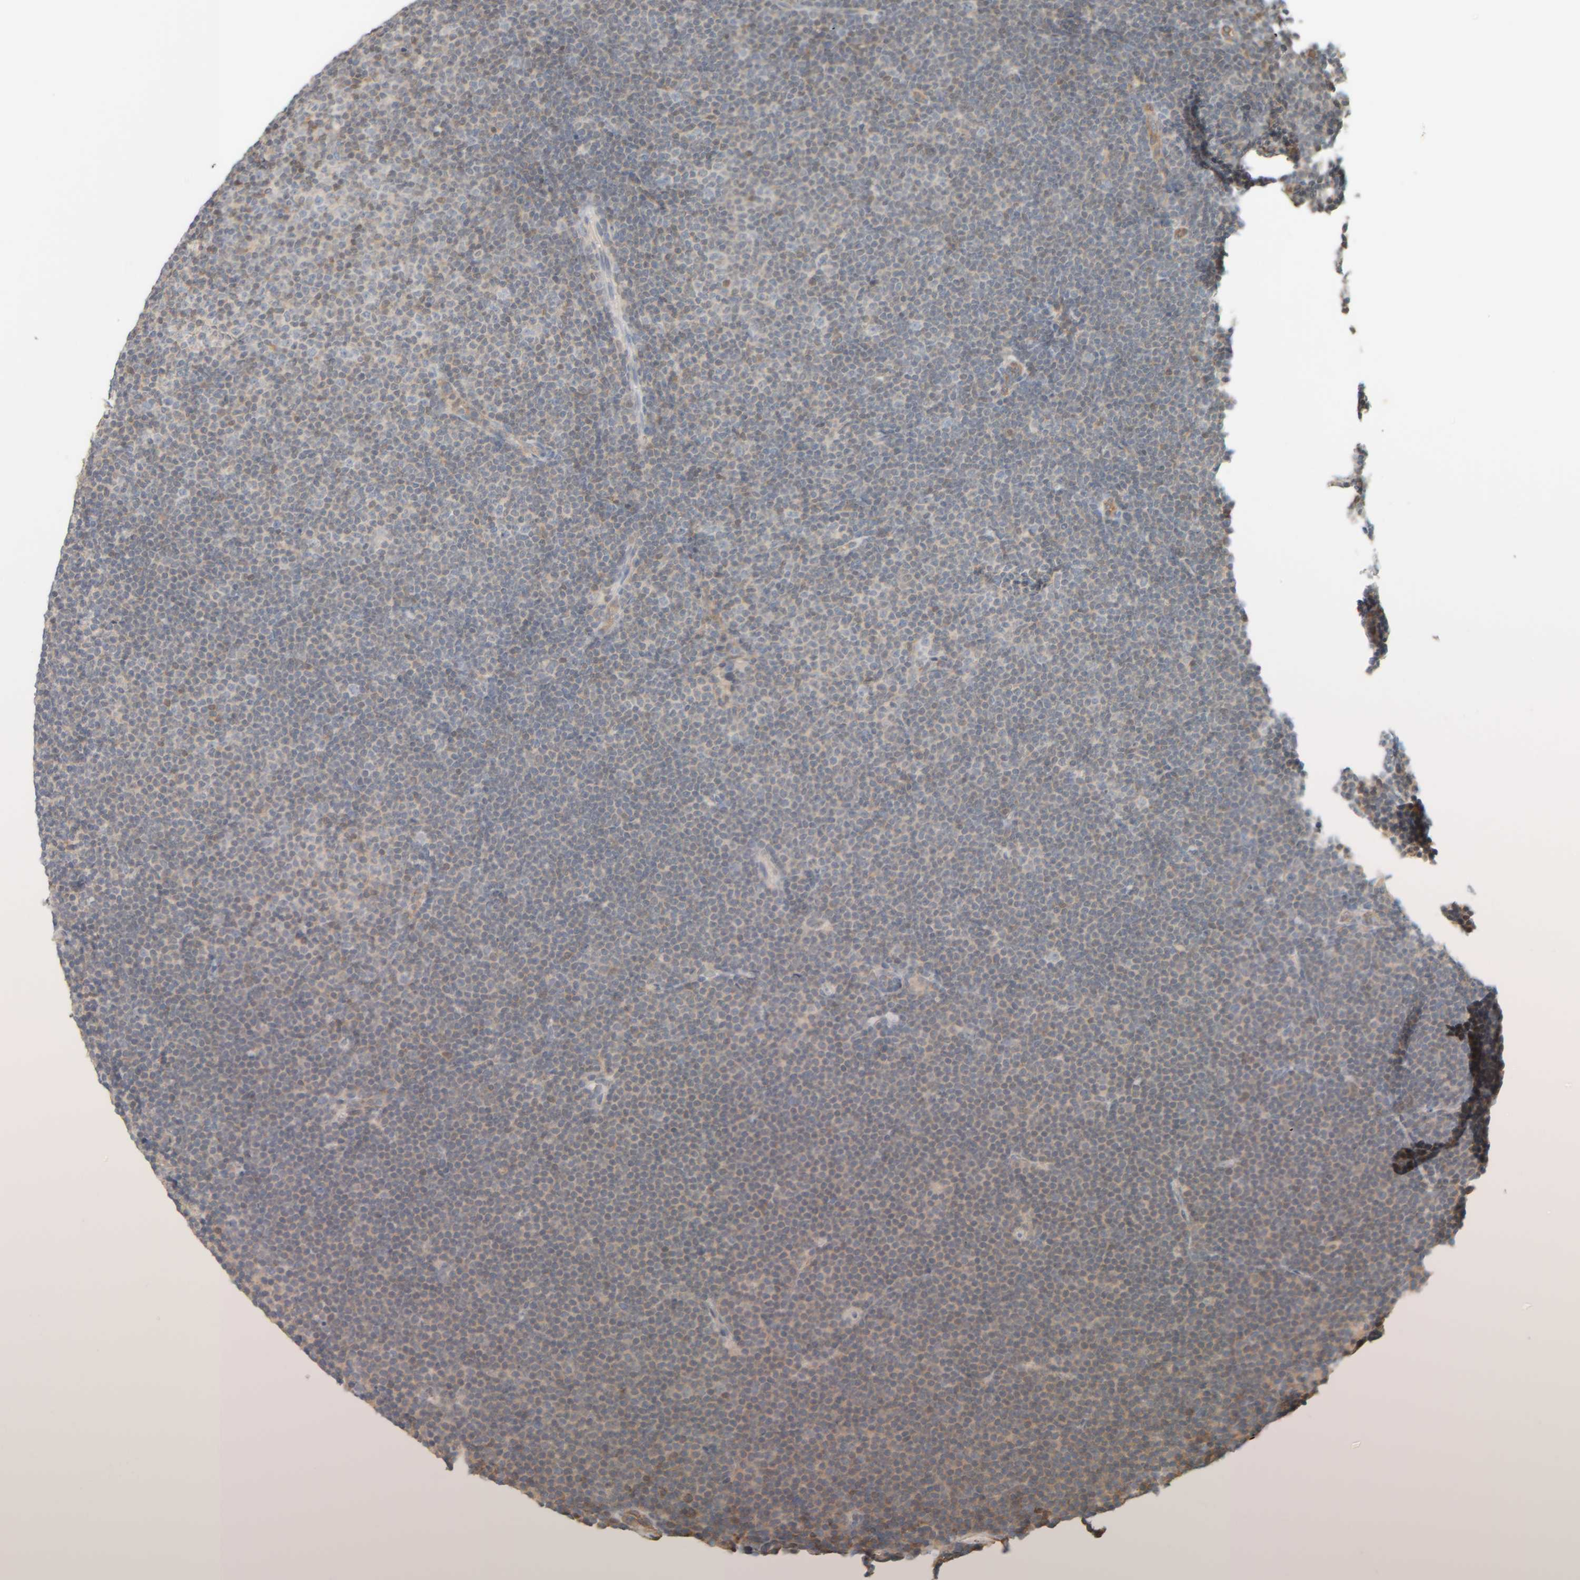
{"staining": {"intensity": "negative", "quantity": "none", "location": "none"}, "tissue": "lymphoma", "cell_type": "Tumor cells", "image_type": "cancer", "snomed": [{"axis": "morphology", "description": "Malignant lymphoma, non-Hodgkin's type, Low grade"}, {"axis": "topography", "description": "Lymph node"}], "caption": "A micrograph of human malignant lymphoma, non-Hodgkin's type (low-grade) is negative for staining in tumor cells.", "gene": "PTGES3L-AARSD1", "patient": {"sex": "female", "age": 53}}